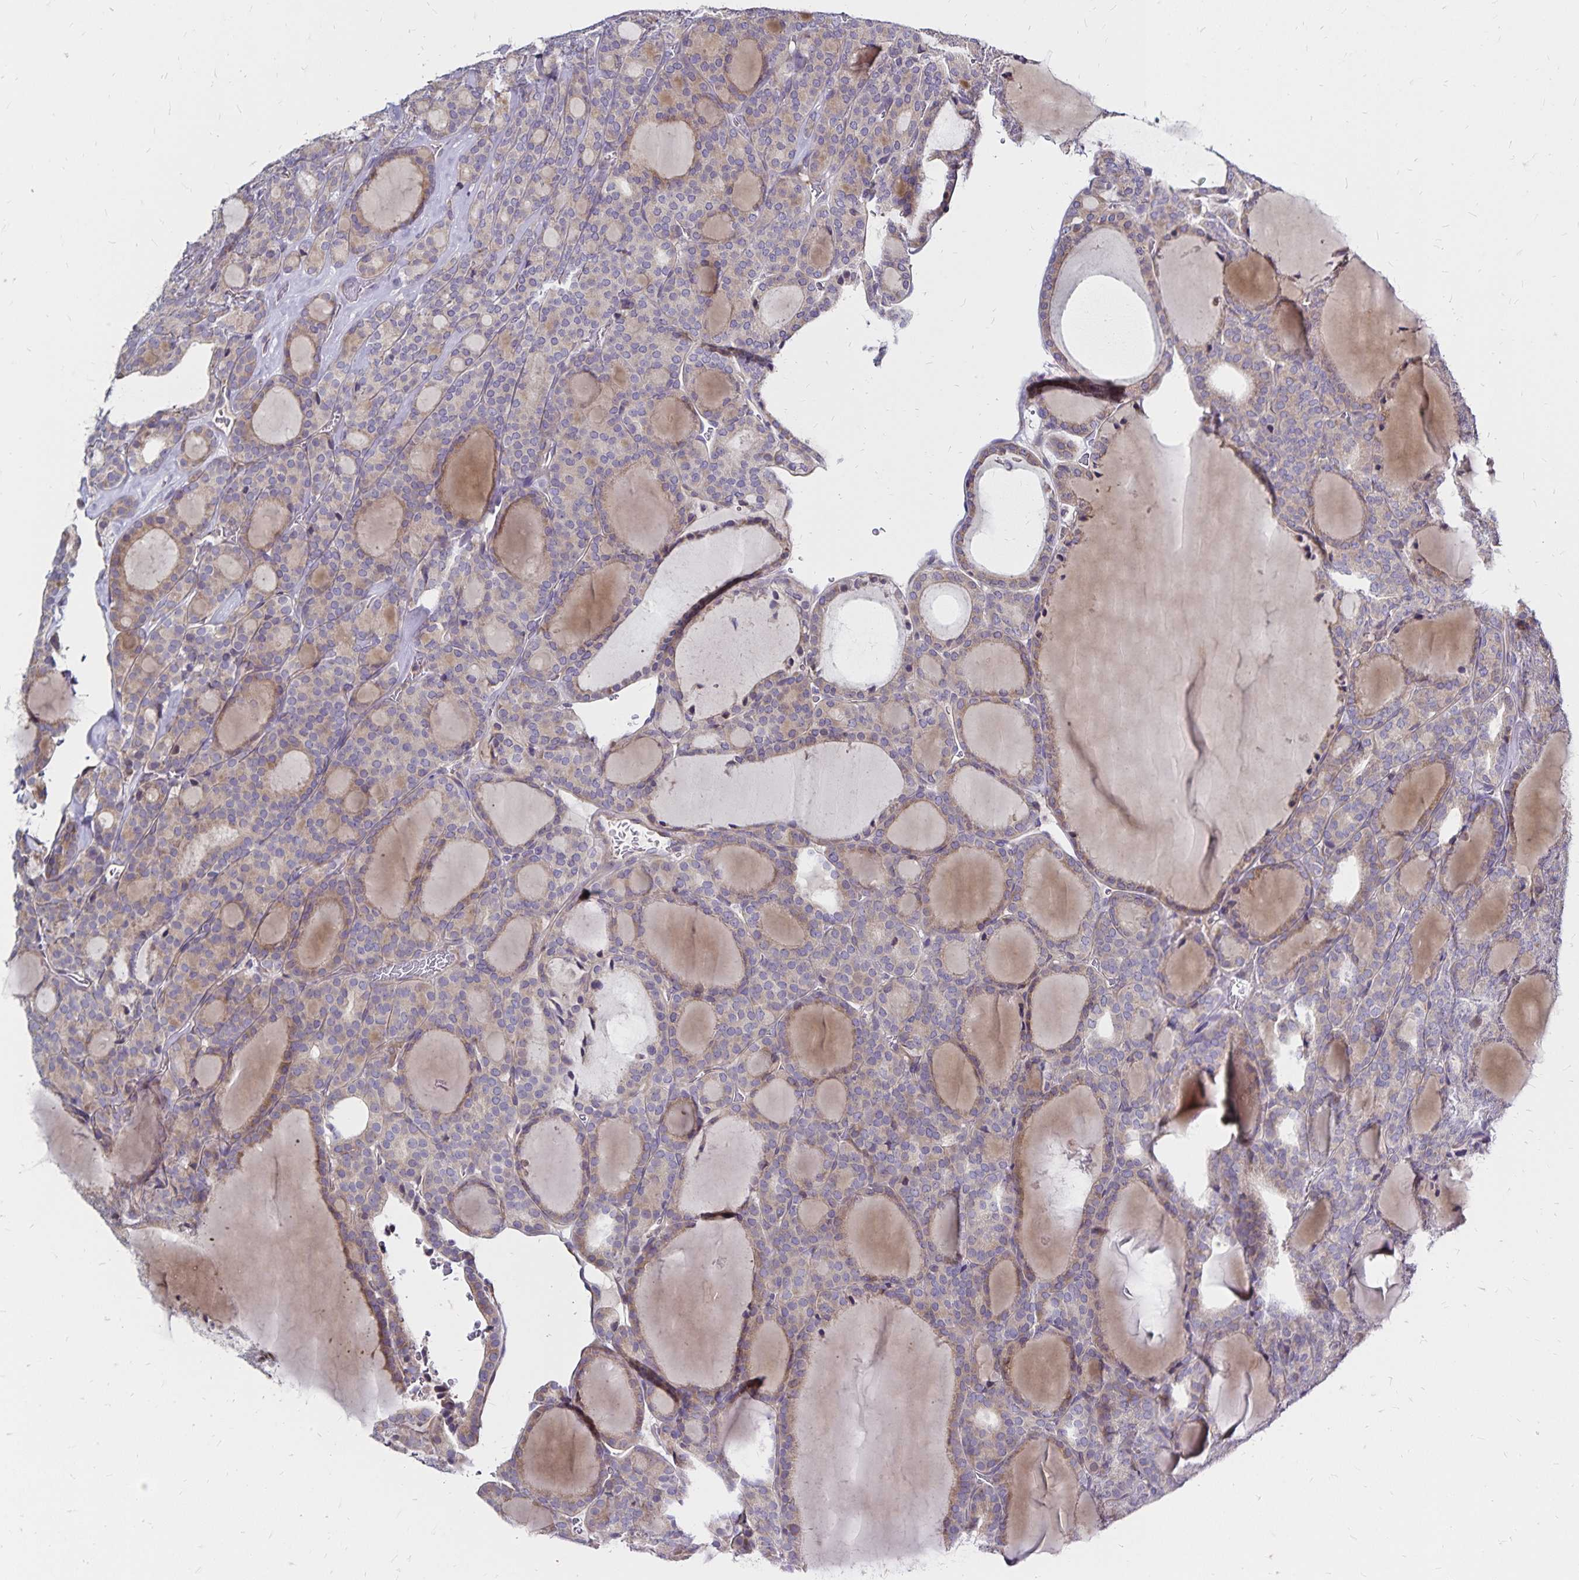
{"staining": {"intensity": "weak", "quantity": "<25%", "location": "cytoplasmic/membranous"}, "tissue": "thyroid cancer", "cell_type": "Tumor cells", "image_type": "cancer", "snomed": [{"axis": "morphology", "description": "Follicular adenoma carcinoma, NOS"}, {"axis": "topography", "description": "Thyroid gland"}], "caption": "High power microscopy micrograph of an immunohistochemistry (IHC) micrograph of thyroid cancer, revealing no significant staining in tumor cells.", "gene": "NAGPA", "patient": {"sex": "male", "age": 74}}